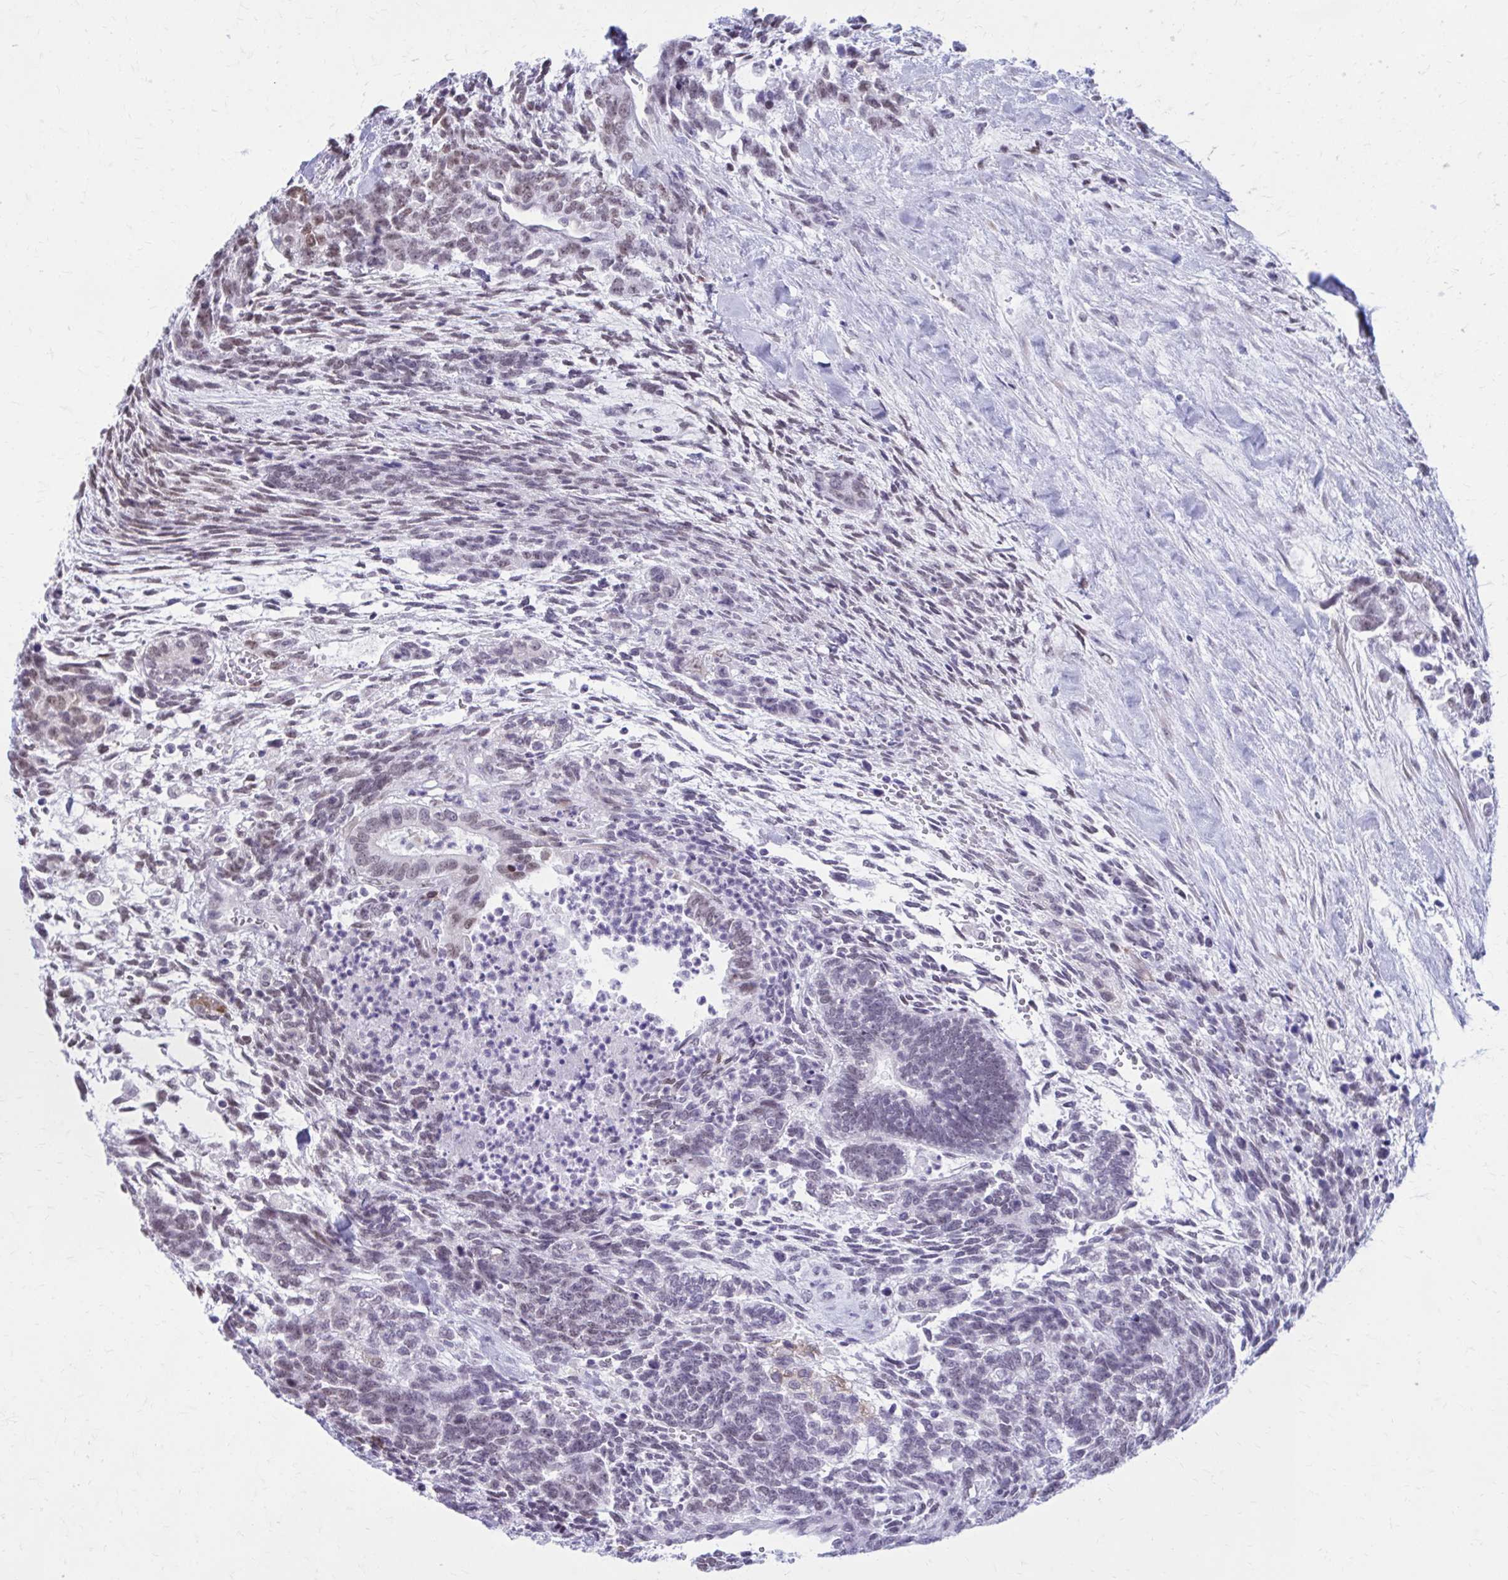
{"staining": {"intensity": "weak", "quantity": "25%-75%", "location": "nuclear"}, "tissue": "testis cancer", "cell_type": "Tumor cells", "image_type": "cancer", "snomed": [{"axis": "morphology", "description": "Carcinoma, Embryonal, NOS"}, {"axis": "topography", "description": "Testis"}], "caption": "Protein expression analysis of human testis cancer (embryonal carcinoma) reveals weak nuclear staining in approximately 25%-75% of tumor cells.", "gene": "PROSER1", "patient": {"sex": "male", "age": 23}}